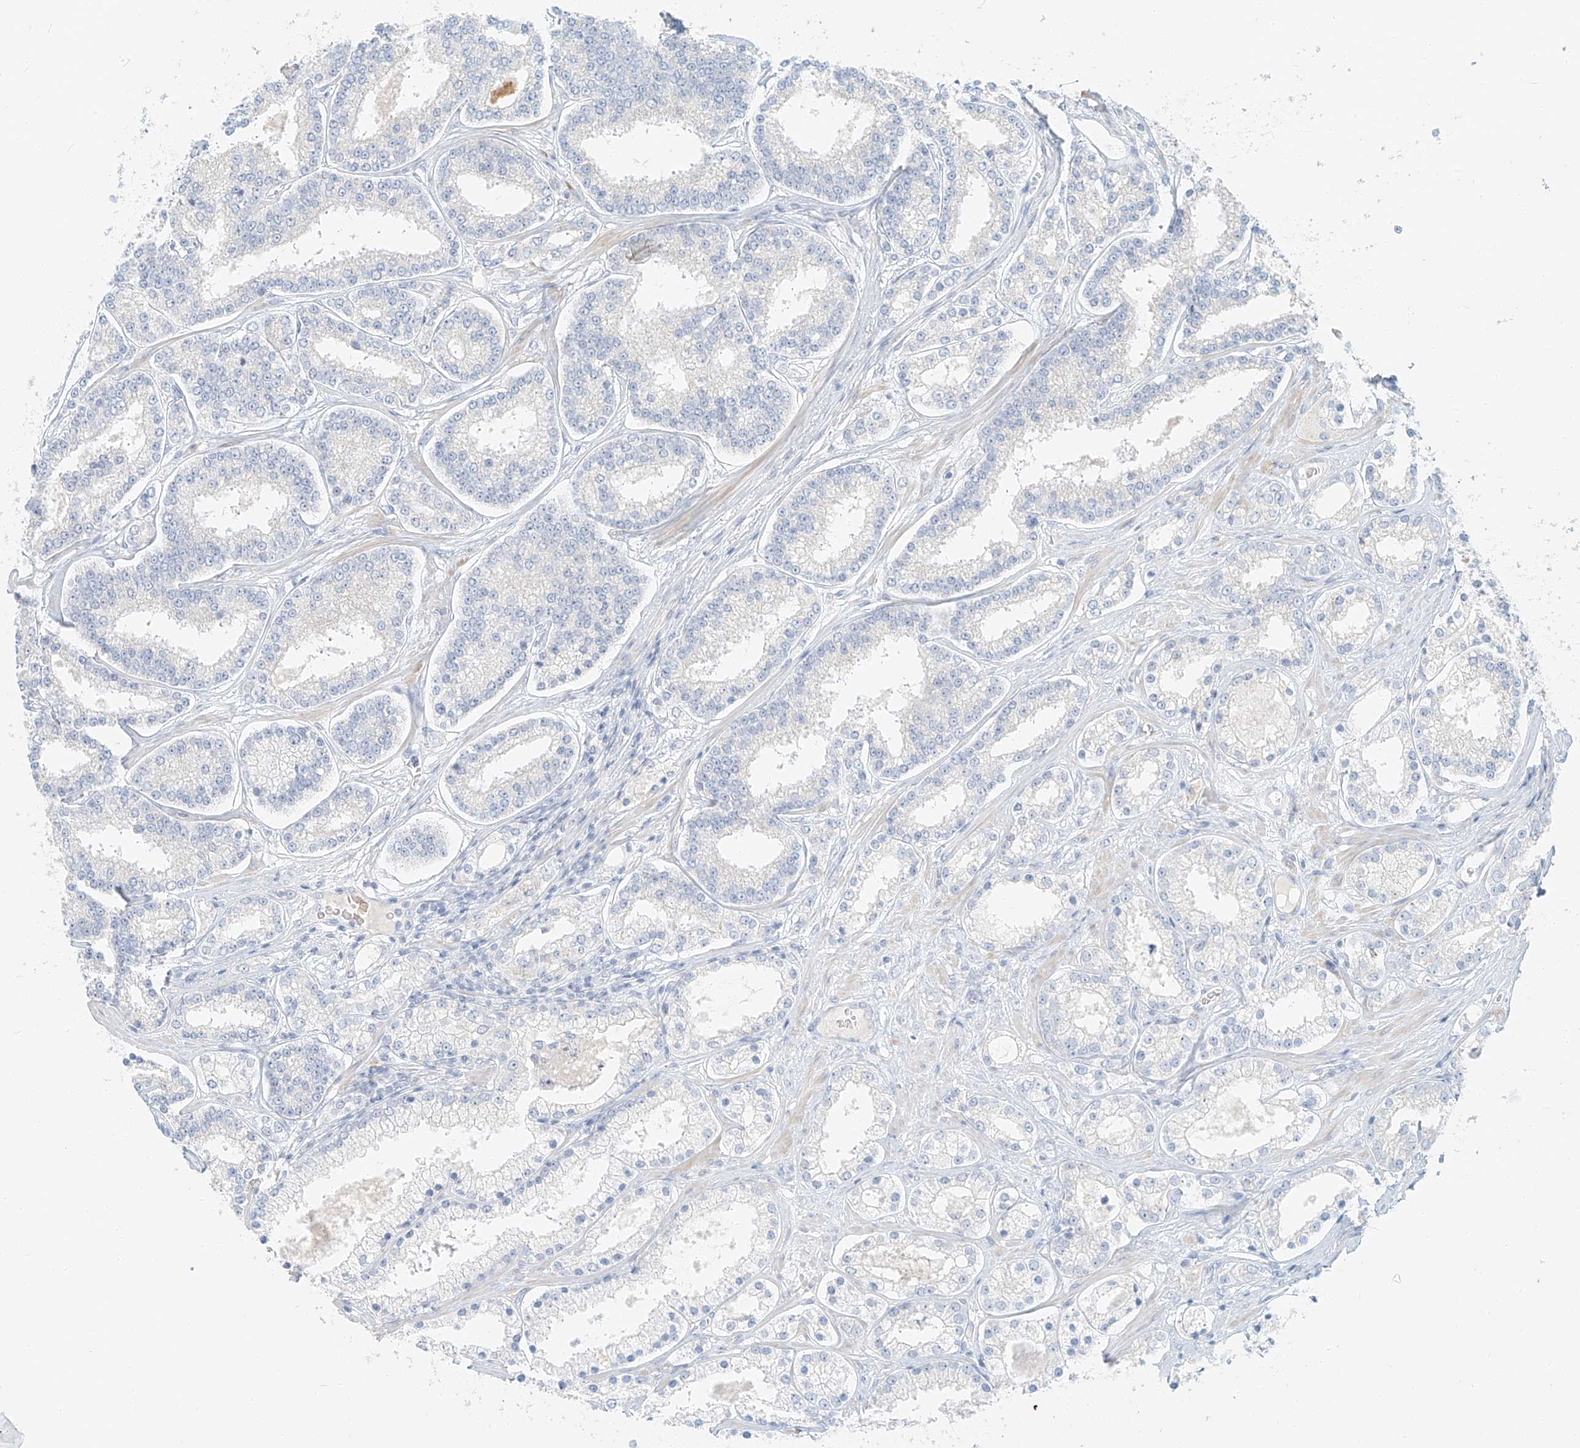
{"staining": {"intensity": "moderate", "quantity": "<25%", "location": "cytoplasmic/membranous"}, "tissue": "prostate cancer", "cell_type": "Tumor cells", "image_type": "cancer", "snomed": [{"axis": "morphology", "description": "Normal tissue, NOS"}, {"axis": "morphology", "description": "Adenocarcinoma, High grade"}, {"axis": "topography", "description": "Prostate"}], "caption": "High-magnification brightfield microscopy of high-grade adenocarcinoma (prostate) stained with DAB (3,3'-diaminobenzidine) (brown) and counterstained with hematoxylin (blue). tumor cells exhibit moderate cytoplasmic/membranous staining is appreciated in about<25% of cells. The staining was performed using DAB to visualize the protein expression in brown, while the nuclei were stained in blue with hematoxylin (Magnification: 20x).", "gene": "PGC", "patient": {"sex": "male", "age": 83}}